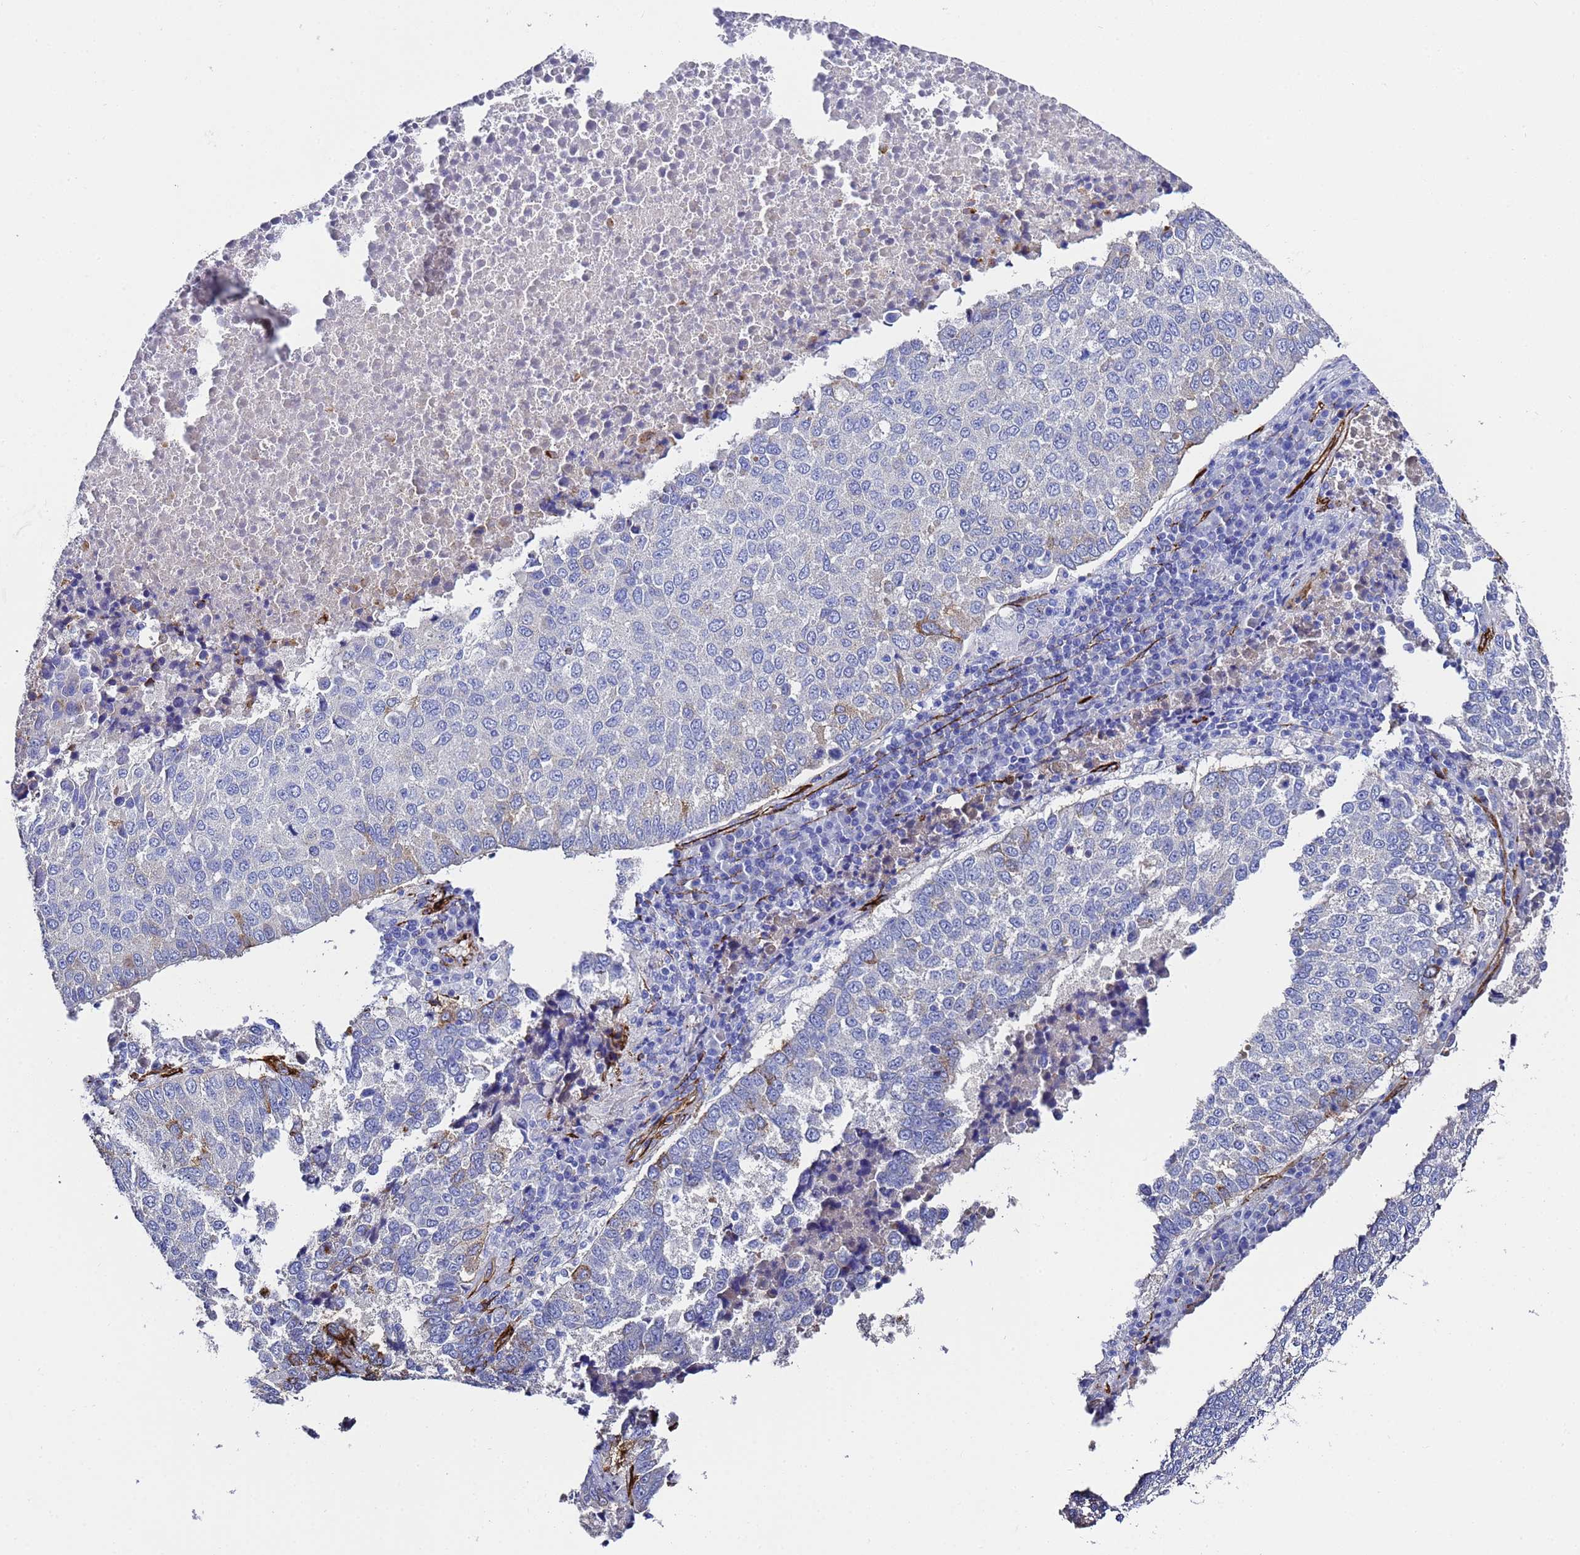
{"staining": {"intensity": "negative", "quantity": "none", "location": "none"}, "tissue": "lung cancer", "cell_type": "Tumor cells", "image_type": "cancer", "snomed": [{"axis": "morphology", "description": "Squamous cell carcinoma, NOS"}, {"axis": "topography", "description": "Lung"}], "caption": "Photomicrograph shows no protein expression in tumor cells of lung cancer tissue. The staining is performed using DAB (3,3'-diaminobenzidine) brown chromogen with nuclei counter-stained in using hematoxylin.", "gene": "ADIPOQ", "patient": {"sex": "male", "age": 73}}